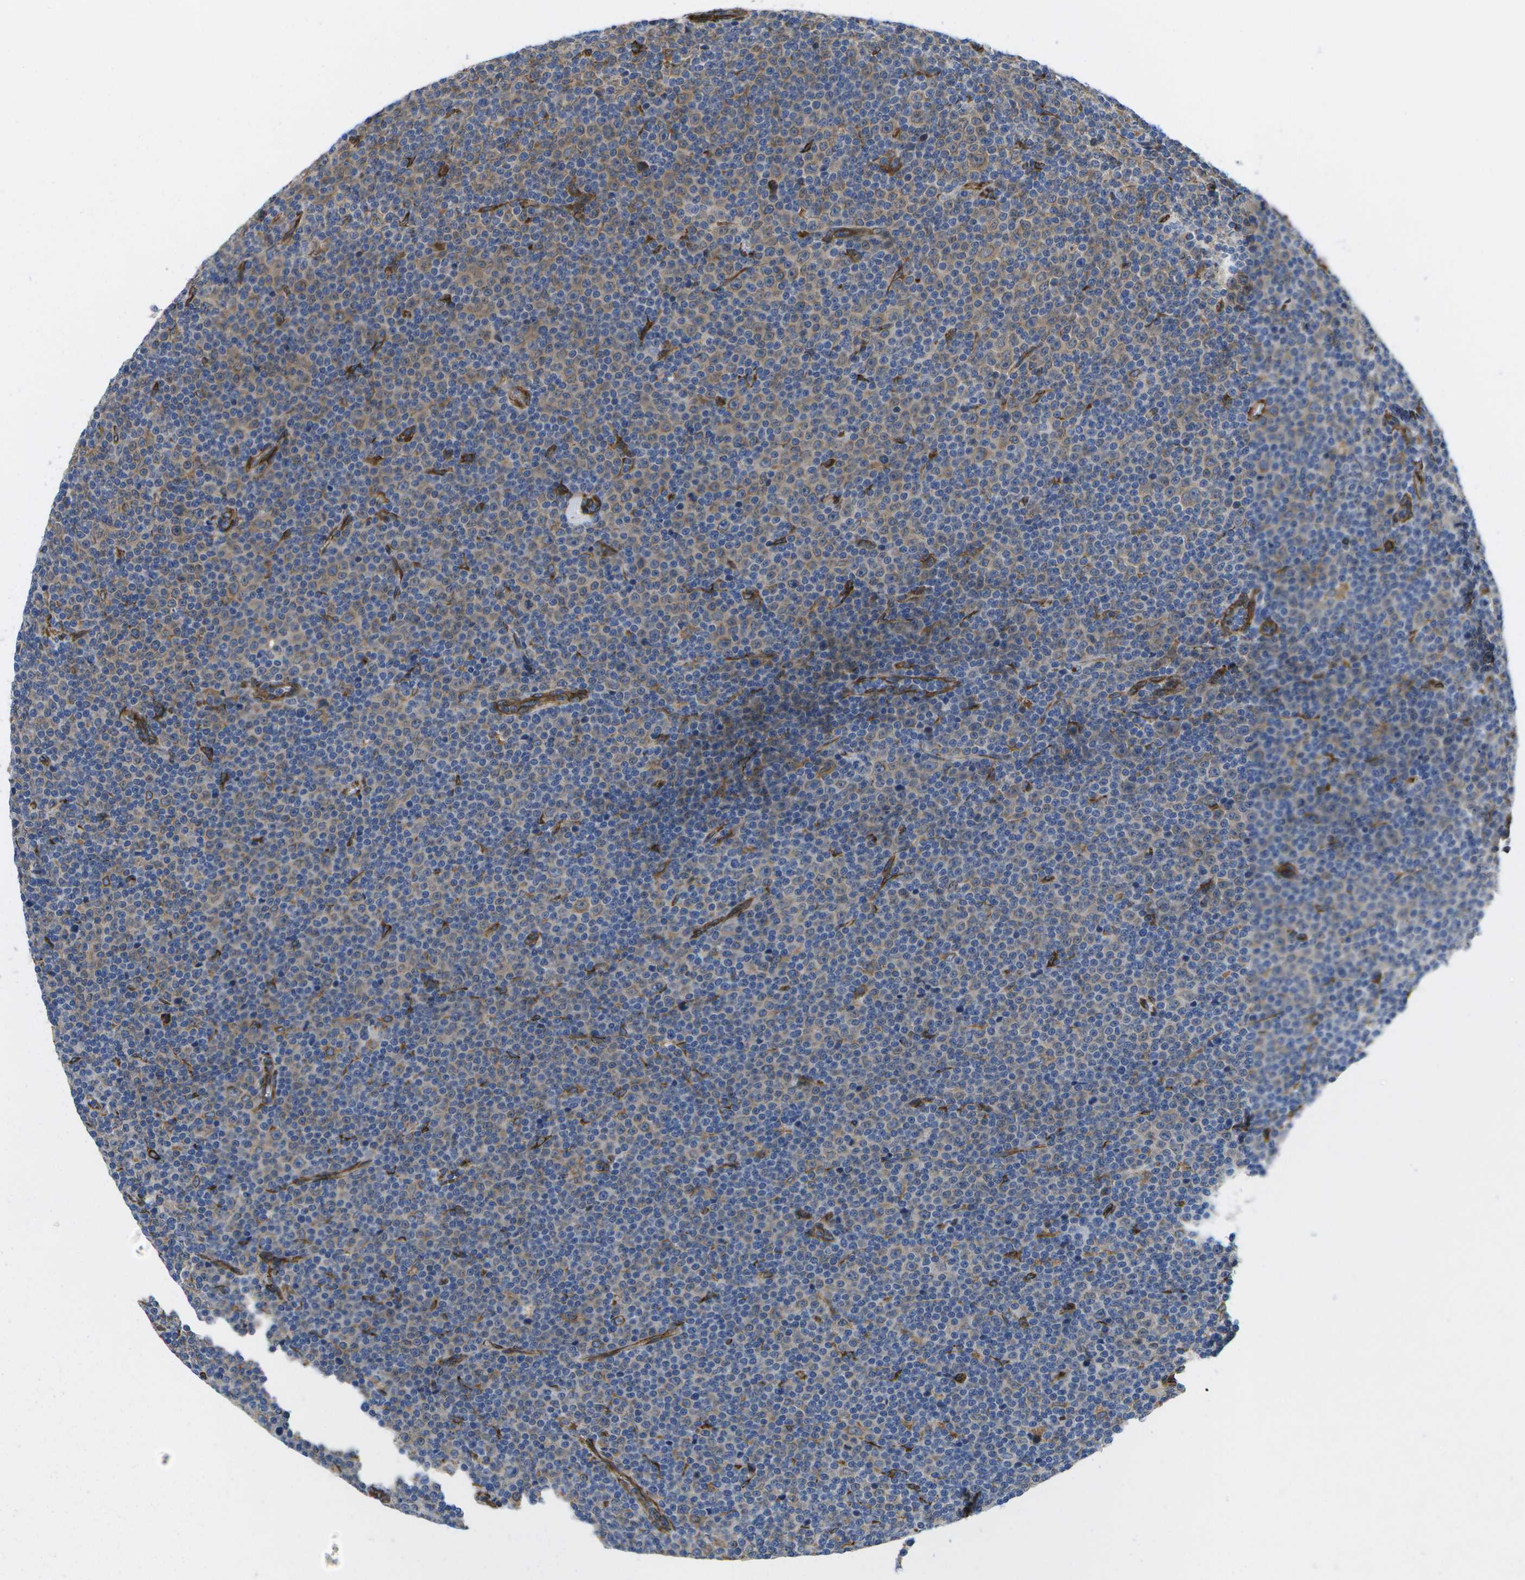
{"staining": {"intensity": "weak", "quantity": "25%-75%", "location": "cytoplasmic/membranous"}, "tissue": "lymphoma", "cell_type": "Tumor cells", "image_type": "cancer", "snomed": [{"axis": "morphology", "description": "Malignant lymphoma, non-Hodgkin's type, Low grade"}, {"axis": "topography", "description": "Lymph node"}], "caption": "A high-resolution image shows immunohistochemistry (IHC) staining of lymphoma, which reveals weak cytoplasmic/membranous staining in about 25%-75% of tumor cells.", "gene": "ZDHHC17", "patient": {"sex": "female", "age": 67}}